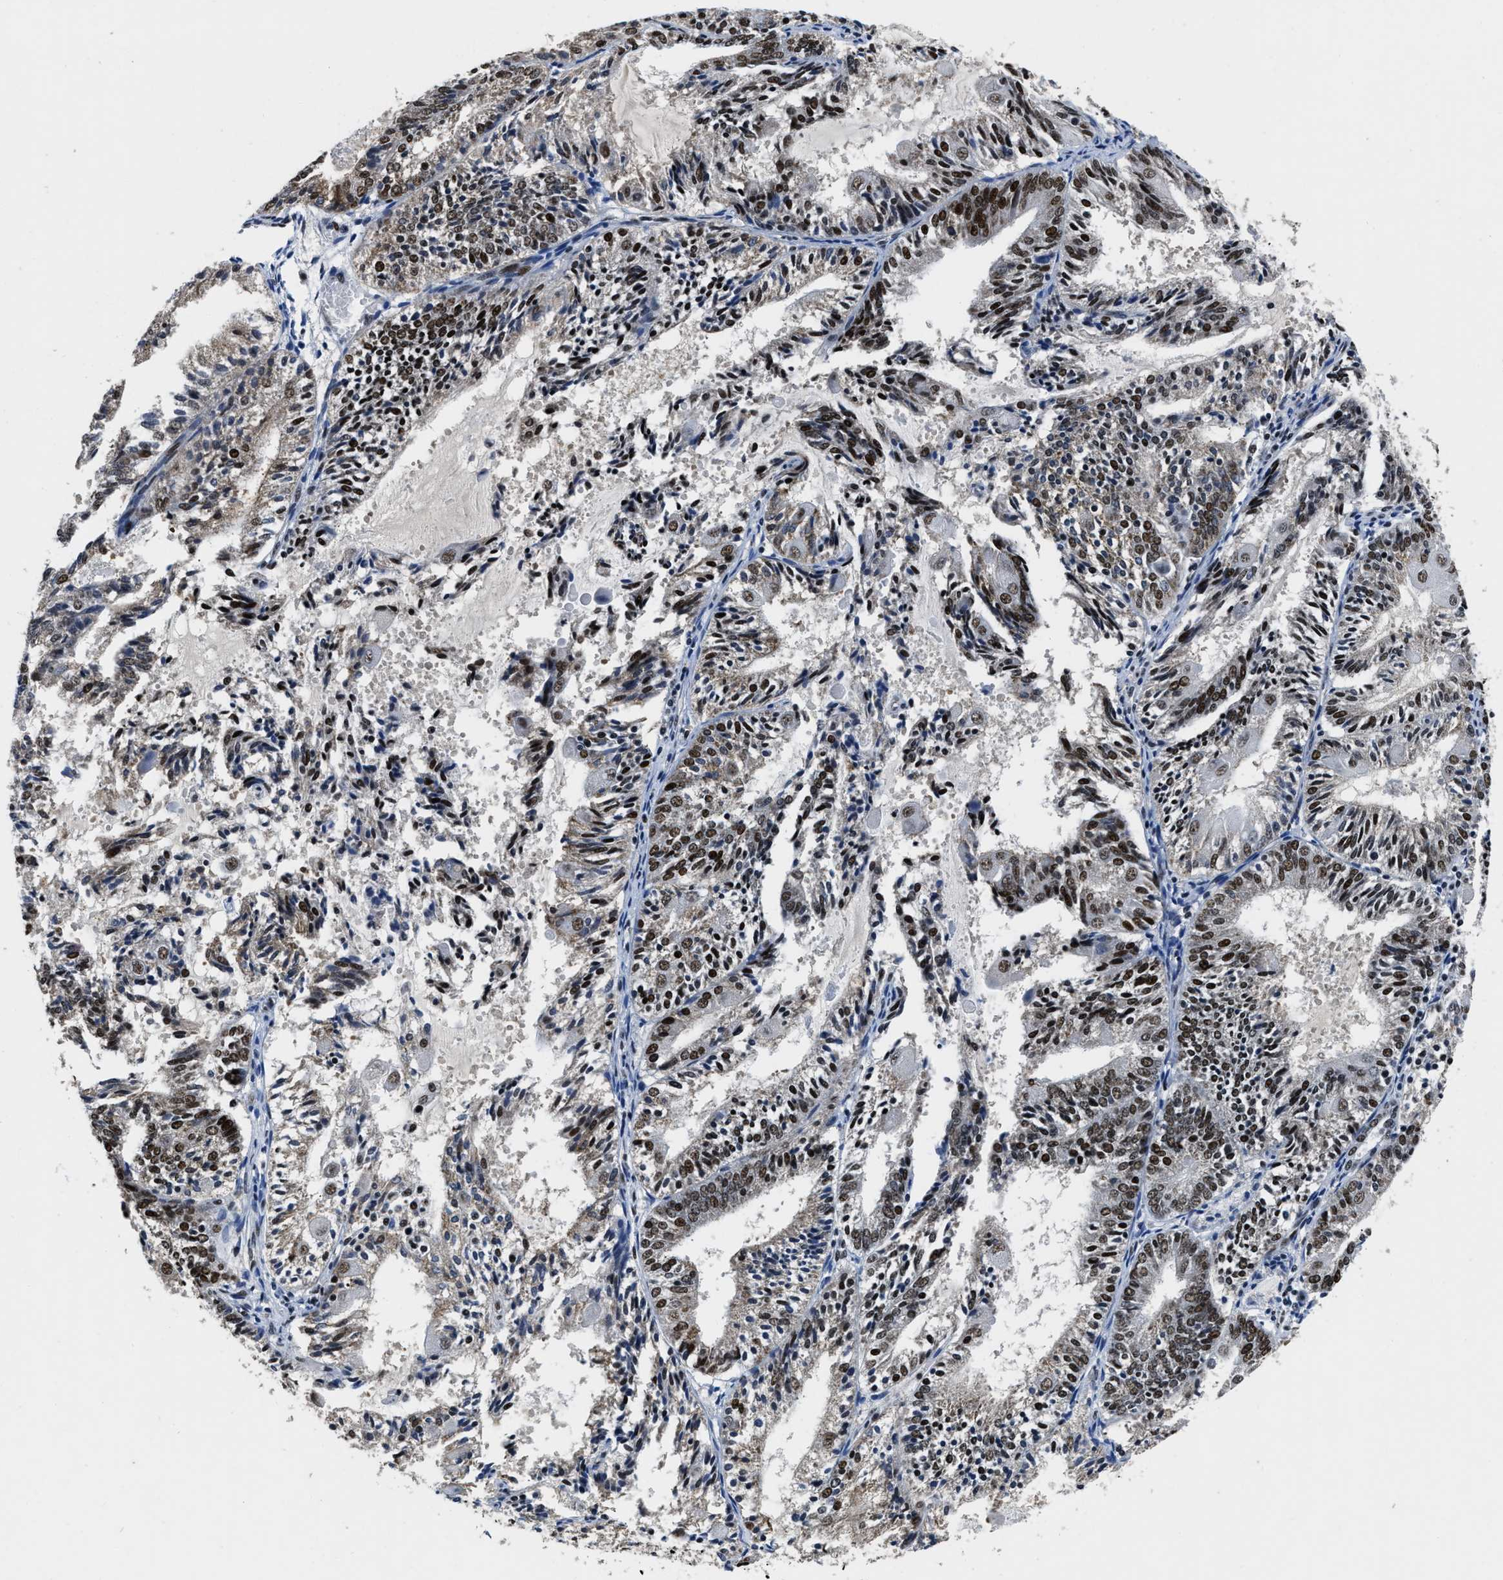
{"staining": {"intensity": "moderate", "quantity": "25%-75%", "location": "nuclear"}, "tissue": "endometrial cancer", "cell_type": "Tumor cells", "image_type": "cancer", "snomed": [{"axis": "morphology", "description": "Adenocarcinoma, NOS"}, {"axis": "topography", "description": "Endometrium"}], "caption": "A brown stain shows moderate nuclear staining of a protein in endometrial cancer (adenocarcinoma) tumor cells.", "gene": "CCNE1", "patient": {"sex": "female", "age": 81}}